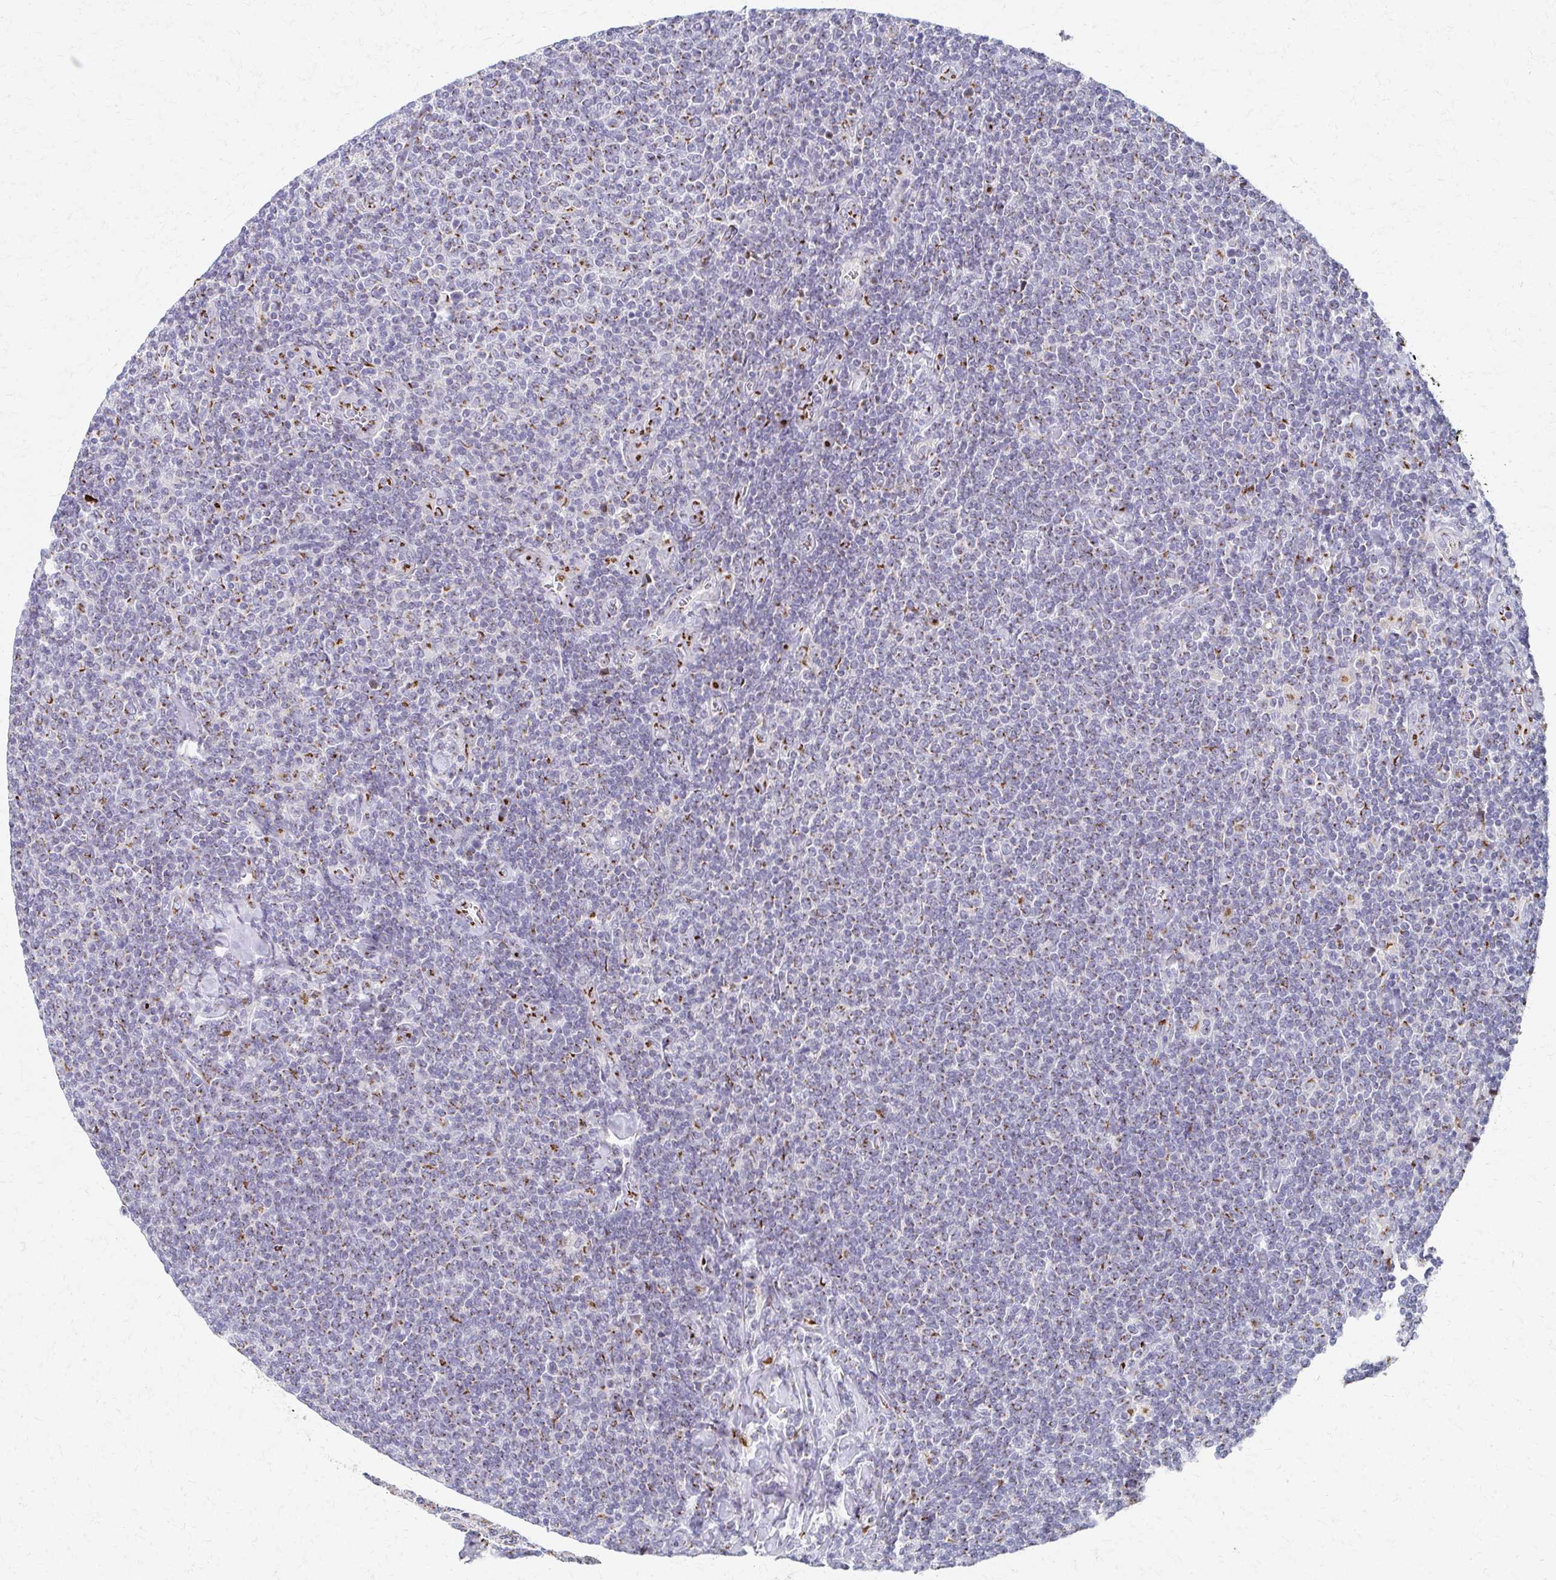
{"staining": {"intensity": "moderate", "quantity": "<25%", "location": "cytoplasmic/membranous"}, "tissue": "lymphoma", "cell_type": "Tumor cells", "image_type": "cancer", "snomed": [{"axis": "morphology", "description": "Malignant lymphoma, non-Hodgkin's type, Low grade"}, {"axis": "topography", "description": "Lymph node"}], "caption": "Immunohistochemistry image of neoplastic tissue: low-grade malignant lymphoma, non-Hodgkin's type stained using immunohistochemistry (IHC) exhibits low levels of moderate protein expression localized specifically in the cytoplasmic/membranous of tumor cells, appearing as a cytoplasmic/membranous brown color.", "gene": "TM9SF1", "patient": {"sex": "male", "age": 52}}